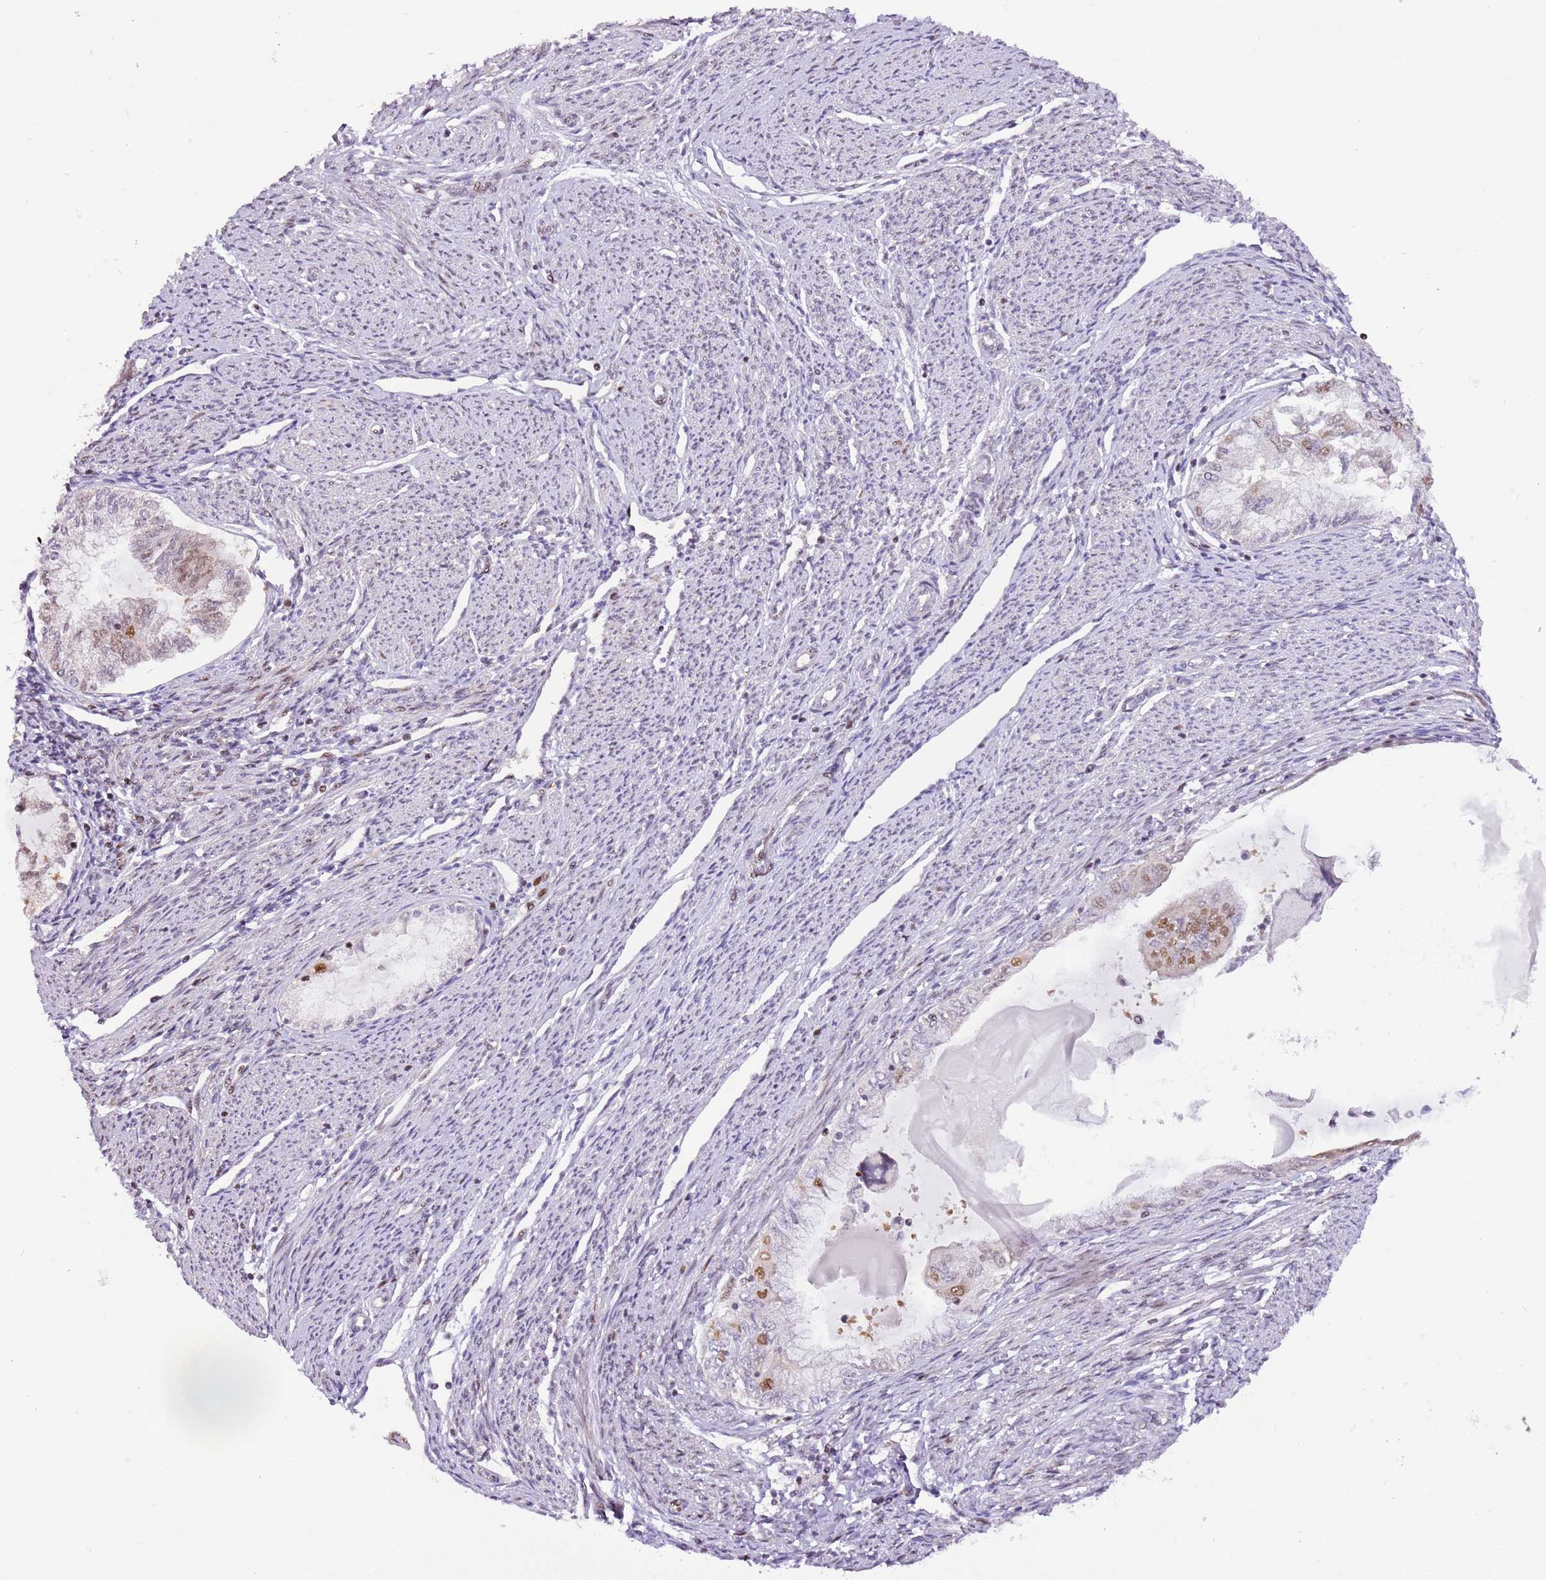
{"staining": {"intensity": "moderate", "quantity": "25%-75%", "location": "nuclear"}, "tissue": "endometrial cancer", "cell_type": "Tumor cells", "image_type": "cancer", "snomed": [{"axis": "morphology", "description": "Adenocarcinoma, NOS"}, {"axis": "topography", "description": "Endometrium"}], "caption": "Endometrial cancer stained with DAB (3,3'-diaminobenzidine) immunohistochemistry (IHC) shows medium levels of moderate nuclear expression in approximately 25%-75% of tumor cells.", "gene": "RFK", "patient": {"sex": "female", "age": 79}}